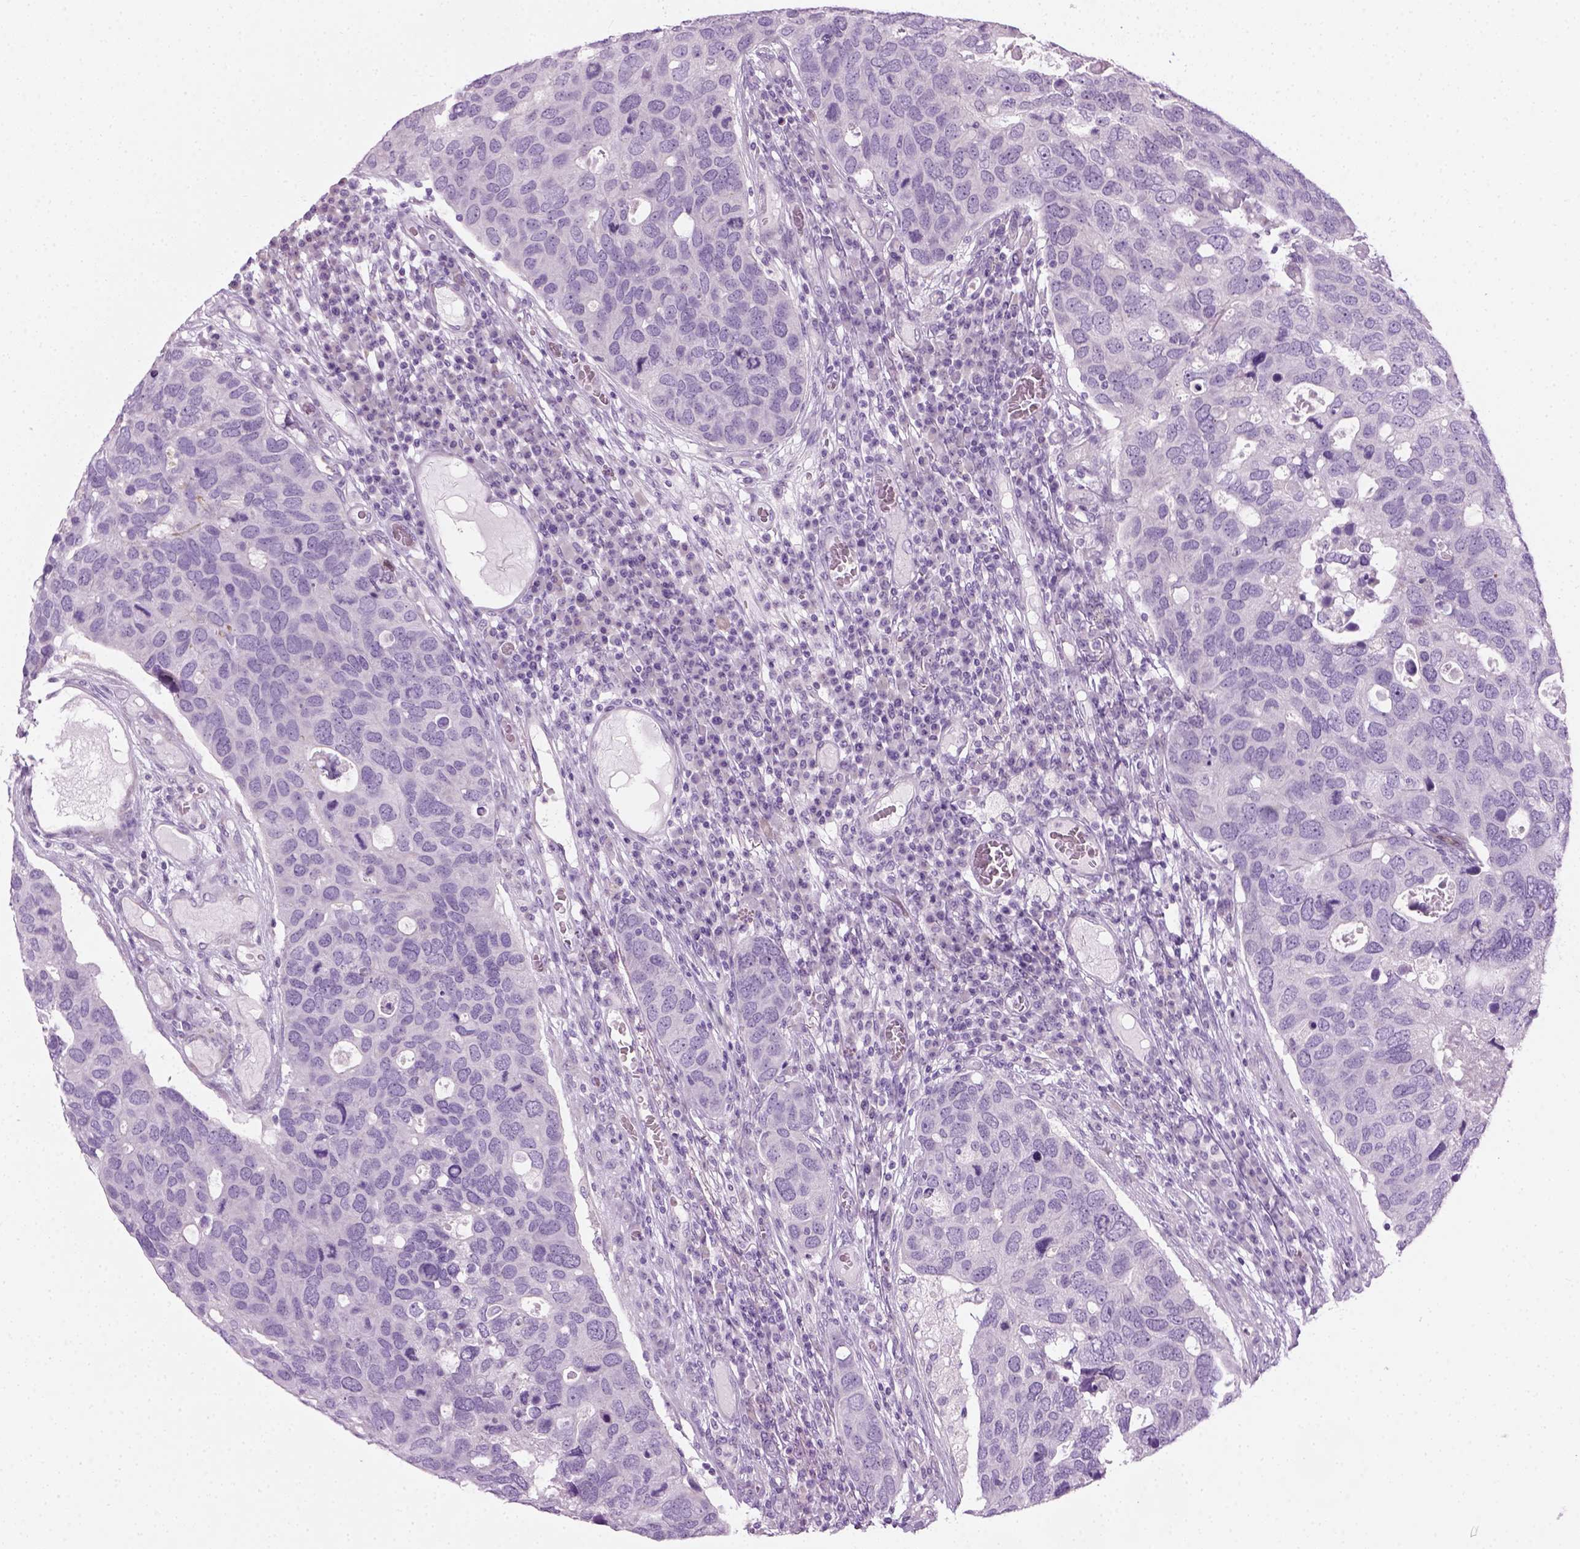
{"staining": {"intensity": "negative", "quantity": "none", "location": "none"}, "tissue": "breast cancer", "cell_type": "Tumor cells", "image_type": "cancer", "snomed": [{"axis": "morphology", "description": "Duct carcinoma"}, {"axis": "topography", "description": "Breast"}], "caption": "High power microscopy photomicrograph of an immunohistochemistry image of infiltrating ductal carcinoma (breast), revealing no significant staining in tumor cells.", "gene": "CIBAR2", "patient": {"sex": "female", "age": 83}}